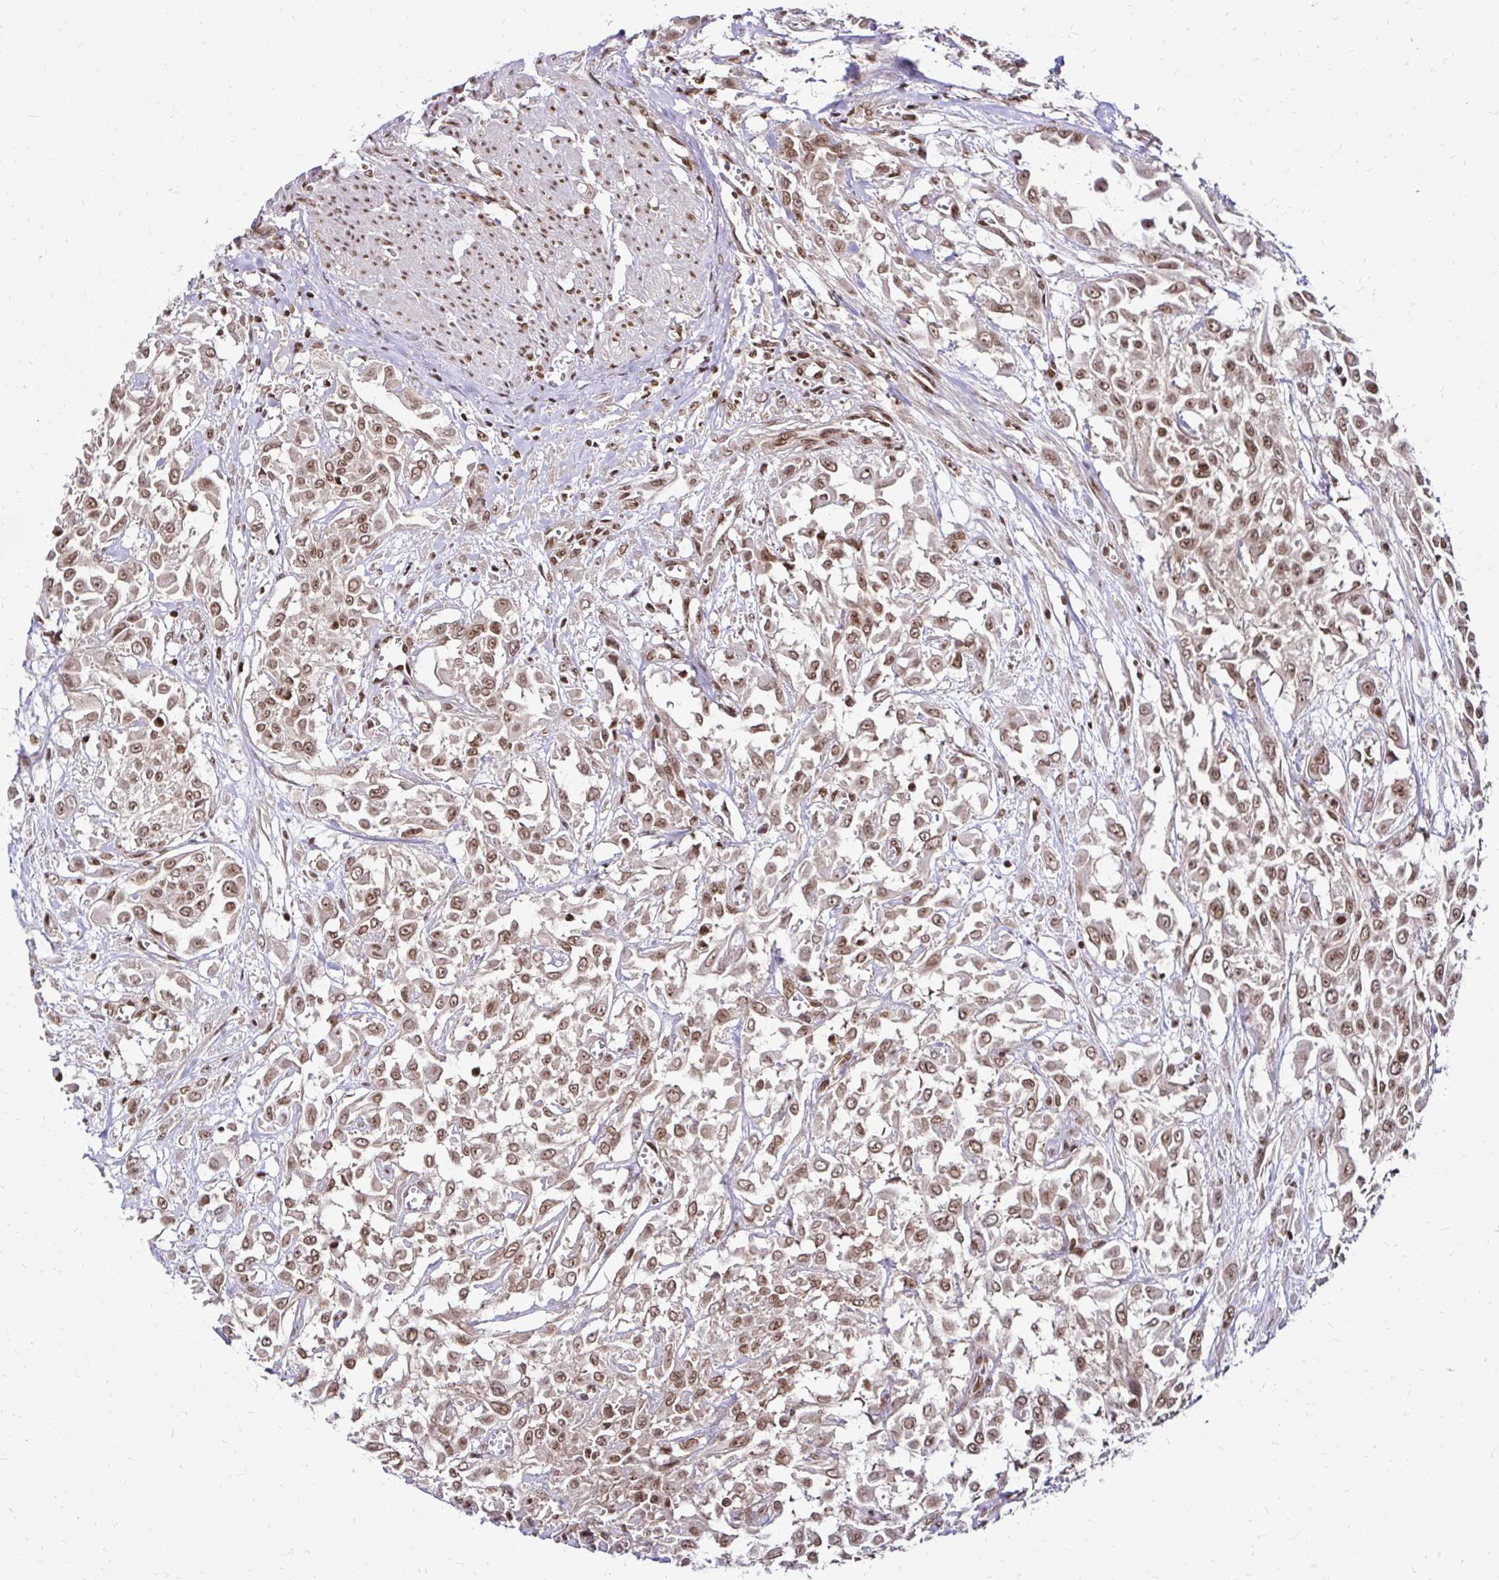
{"staining": {"intensity": "moderate", "quantity": ">75%", "location": "nuclear"}, "tissue": "urothelial cancer", "cell_type": "Tumor cells", "image_type": "cancer", "snomed": [{"axis": "morphology", "description": "Urothelial carcinoma, High grade"}, {"axis": "topography", "description": "Urinary bladder"}], "caption": "Protein staining displays moderate nuclear staining in about >75% of tumor cells in urothelial cancer.", "gene": "GLYR1", "patient": {"sex": "male", "age": 57}}